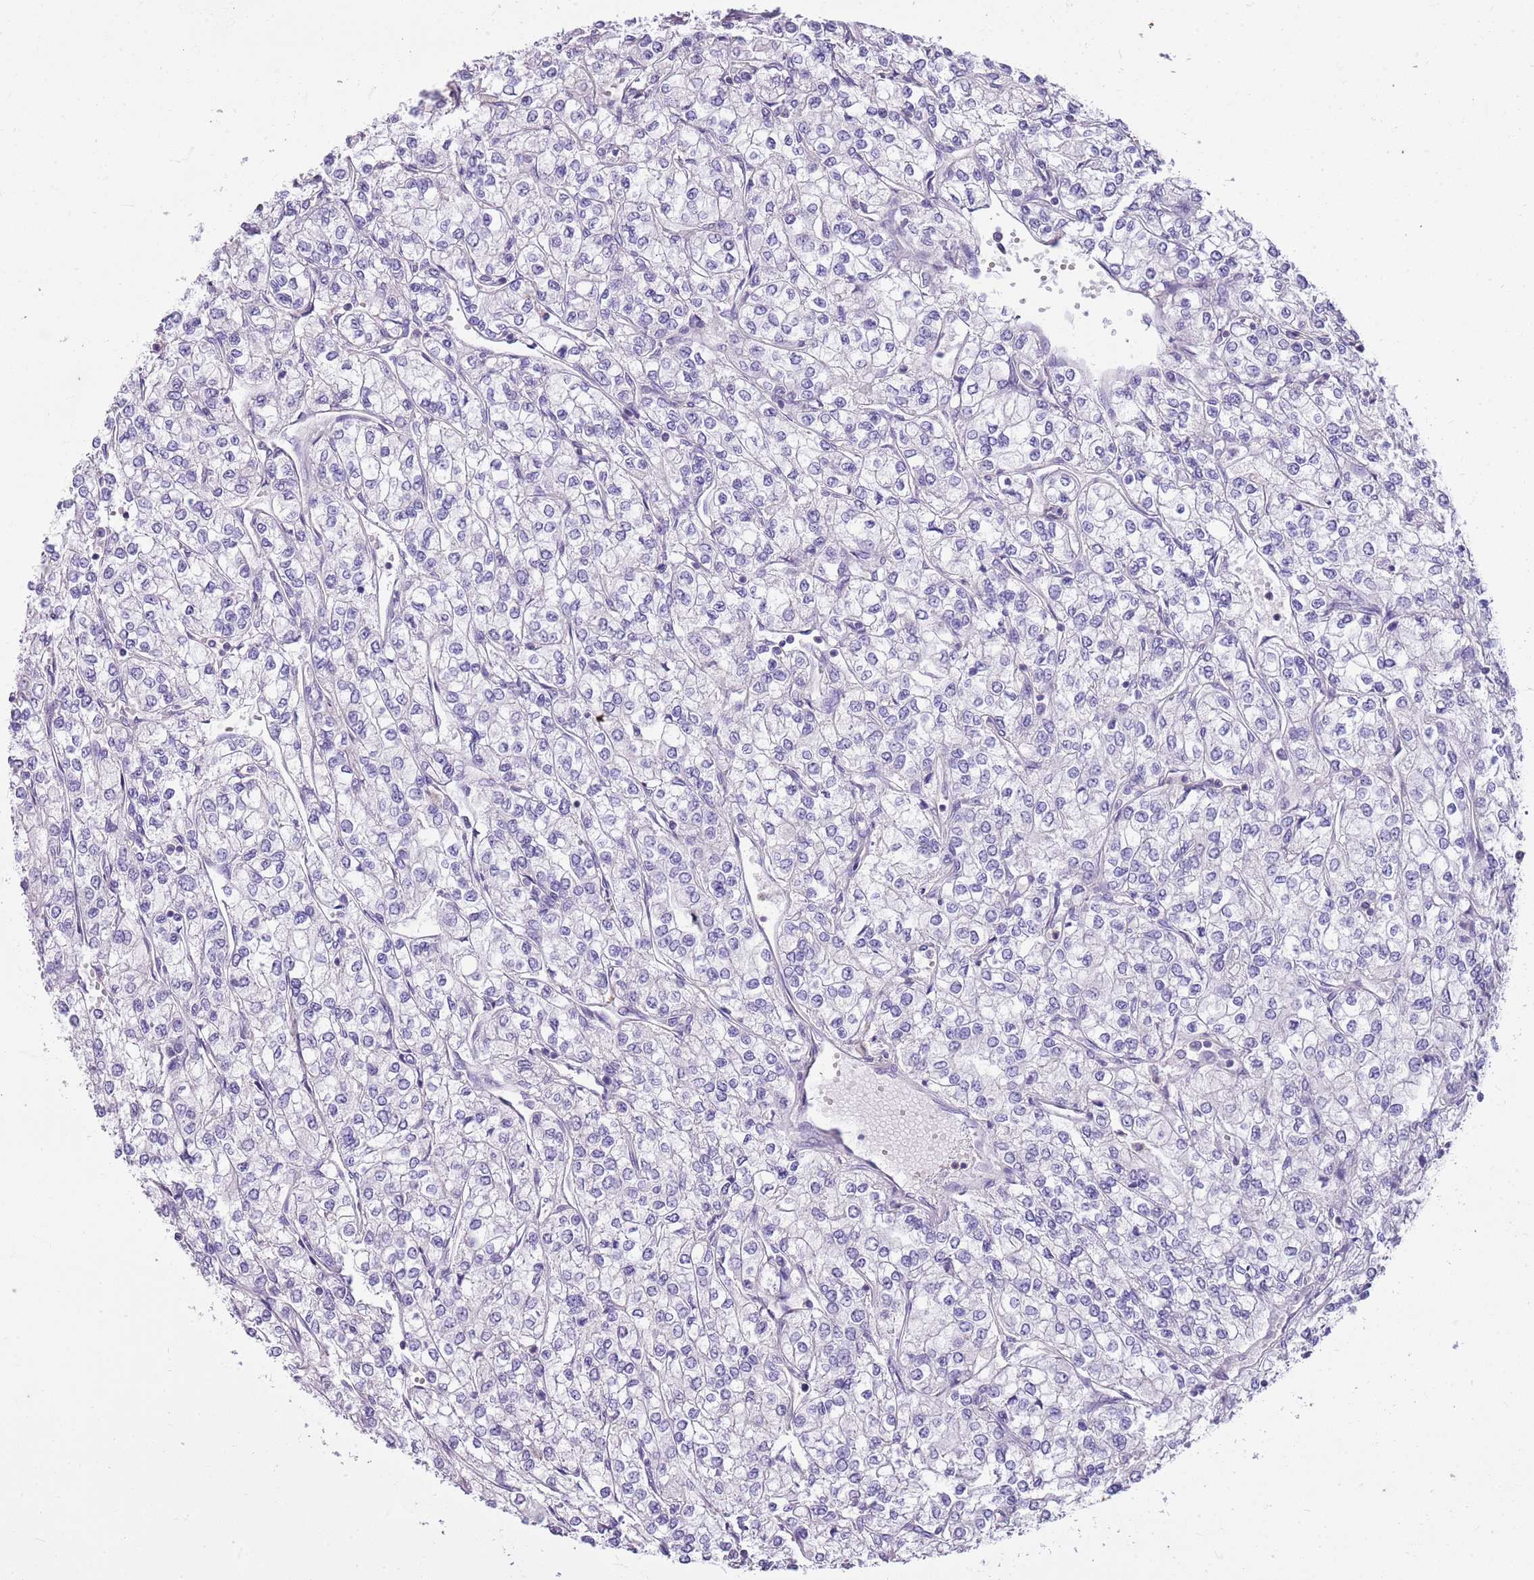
{"staining": {"intensity": "negative", "quantity": "none", "location": "none"}, "tissue": "renal cancer", "cell_type": "Tumor cells", "image_type": "cancer", "snomed": [{"axis": "morphology", "description": "Adenocarcinoma, NOS"}, {"axis": "topography", "description": "Kidney"}], "caption": "Immunohistochemistry (IHC) histopathology image of neoplastic tissue: human renal adenocarcinoma stained with DAB (3,3'-diaminobenzidine) reveals no significant protein staining in tumor cells.", "gene": "CNPPD1", "patient": {"sex": "male", "age": 80}}